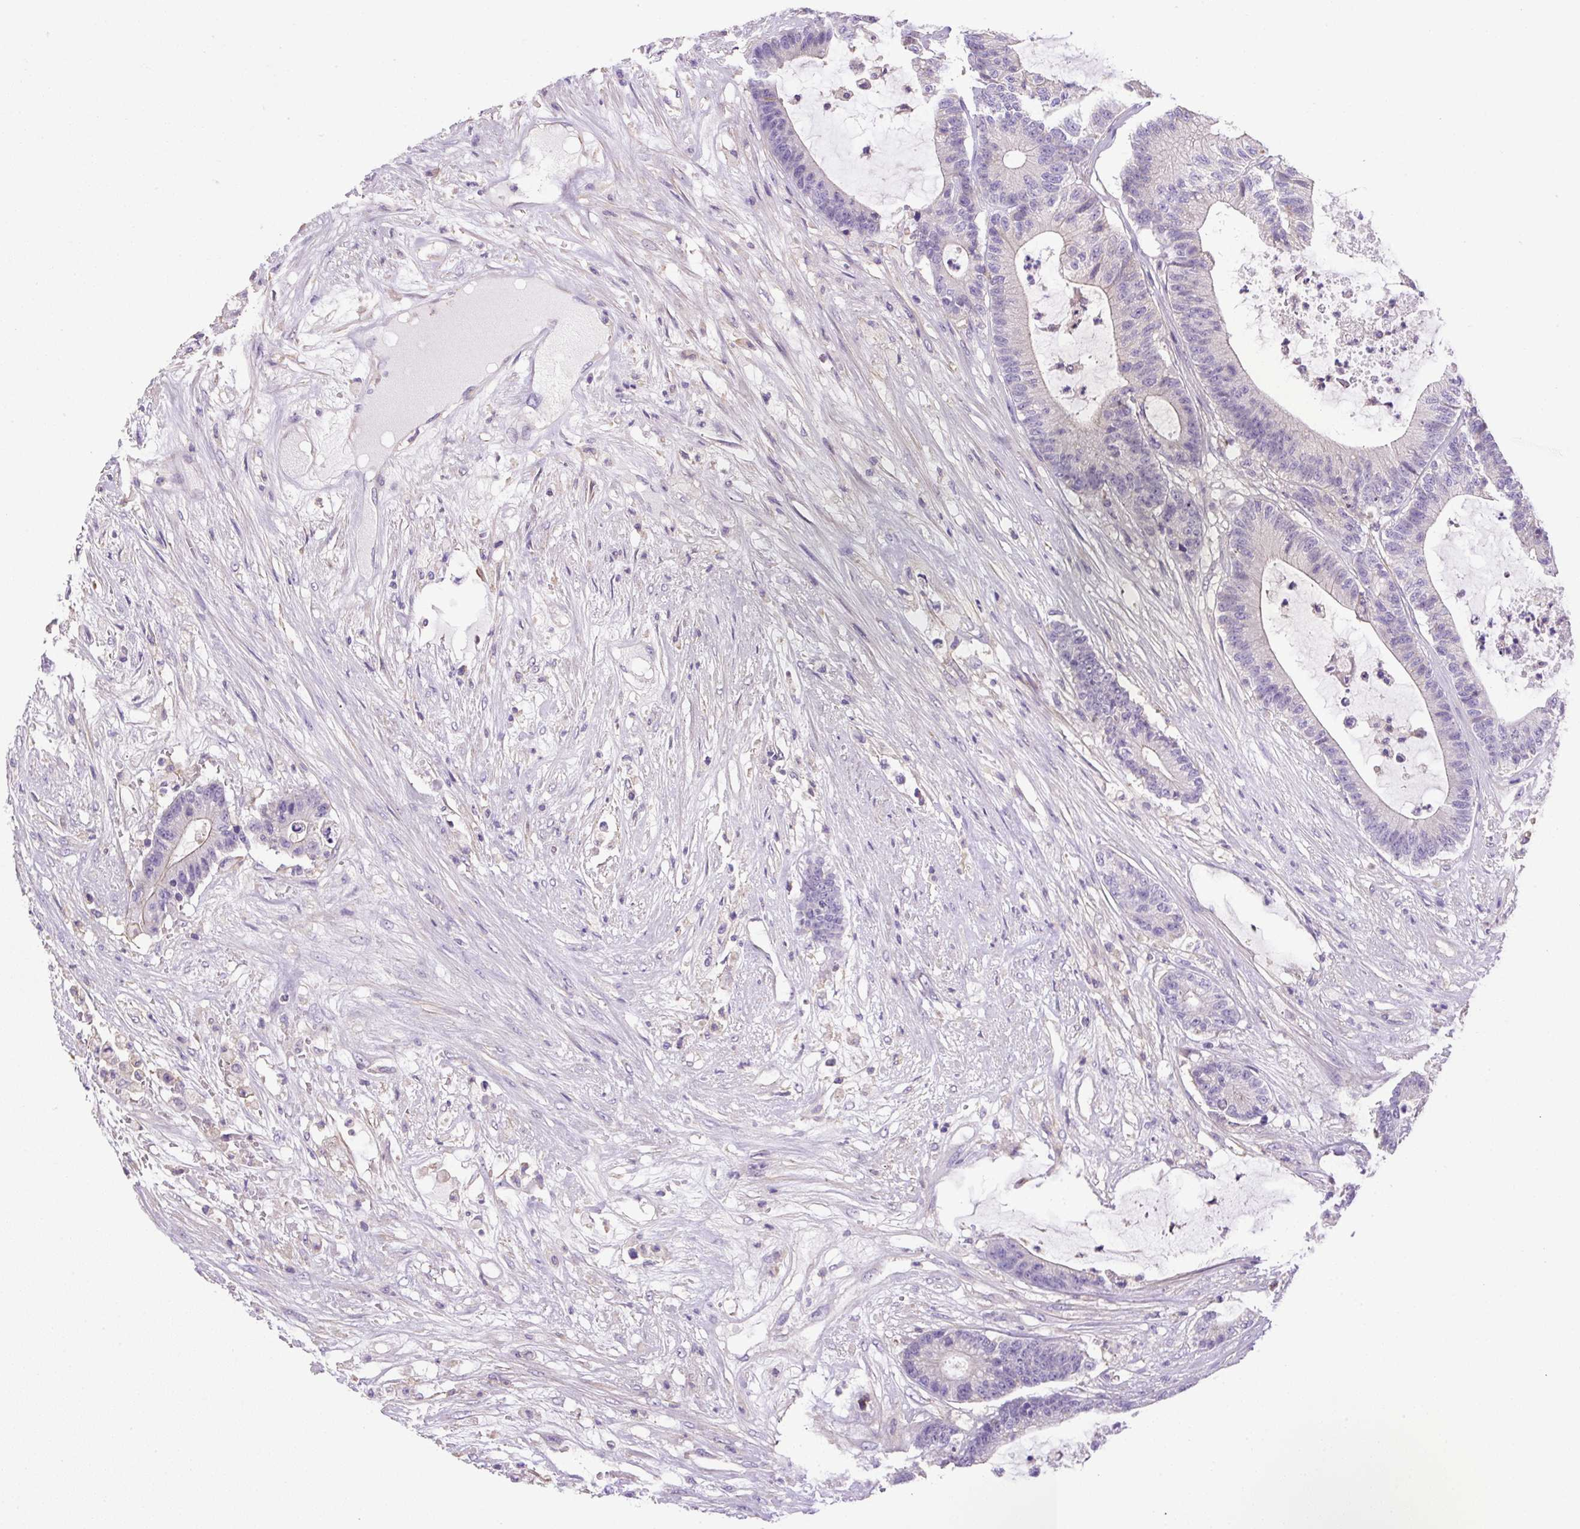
{"staining": {"intensity": "negative", "quantity": "none", "location": "none"}, "tissue": "colorectal cancer", "cell_type": "Tumor cells", "image_type": "cancer", "snomed": [{"axis": "morphology", "description": "Adenocarcinoma, NOS"}, {"axis": "topography", "description": "Colon"}], "caption": "Tumor cells show no significant protein expression in colorectal adenocarcinoma.", "gene": "NPTN", "patient": {"sex": "female", "age": 84}}